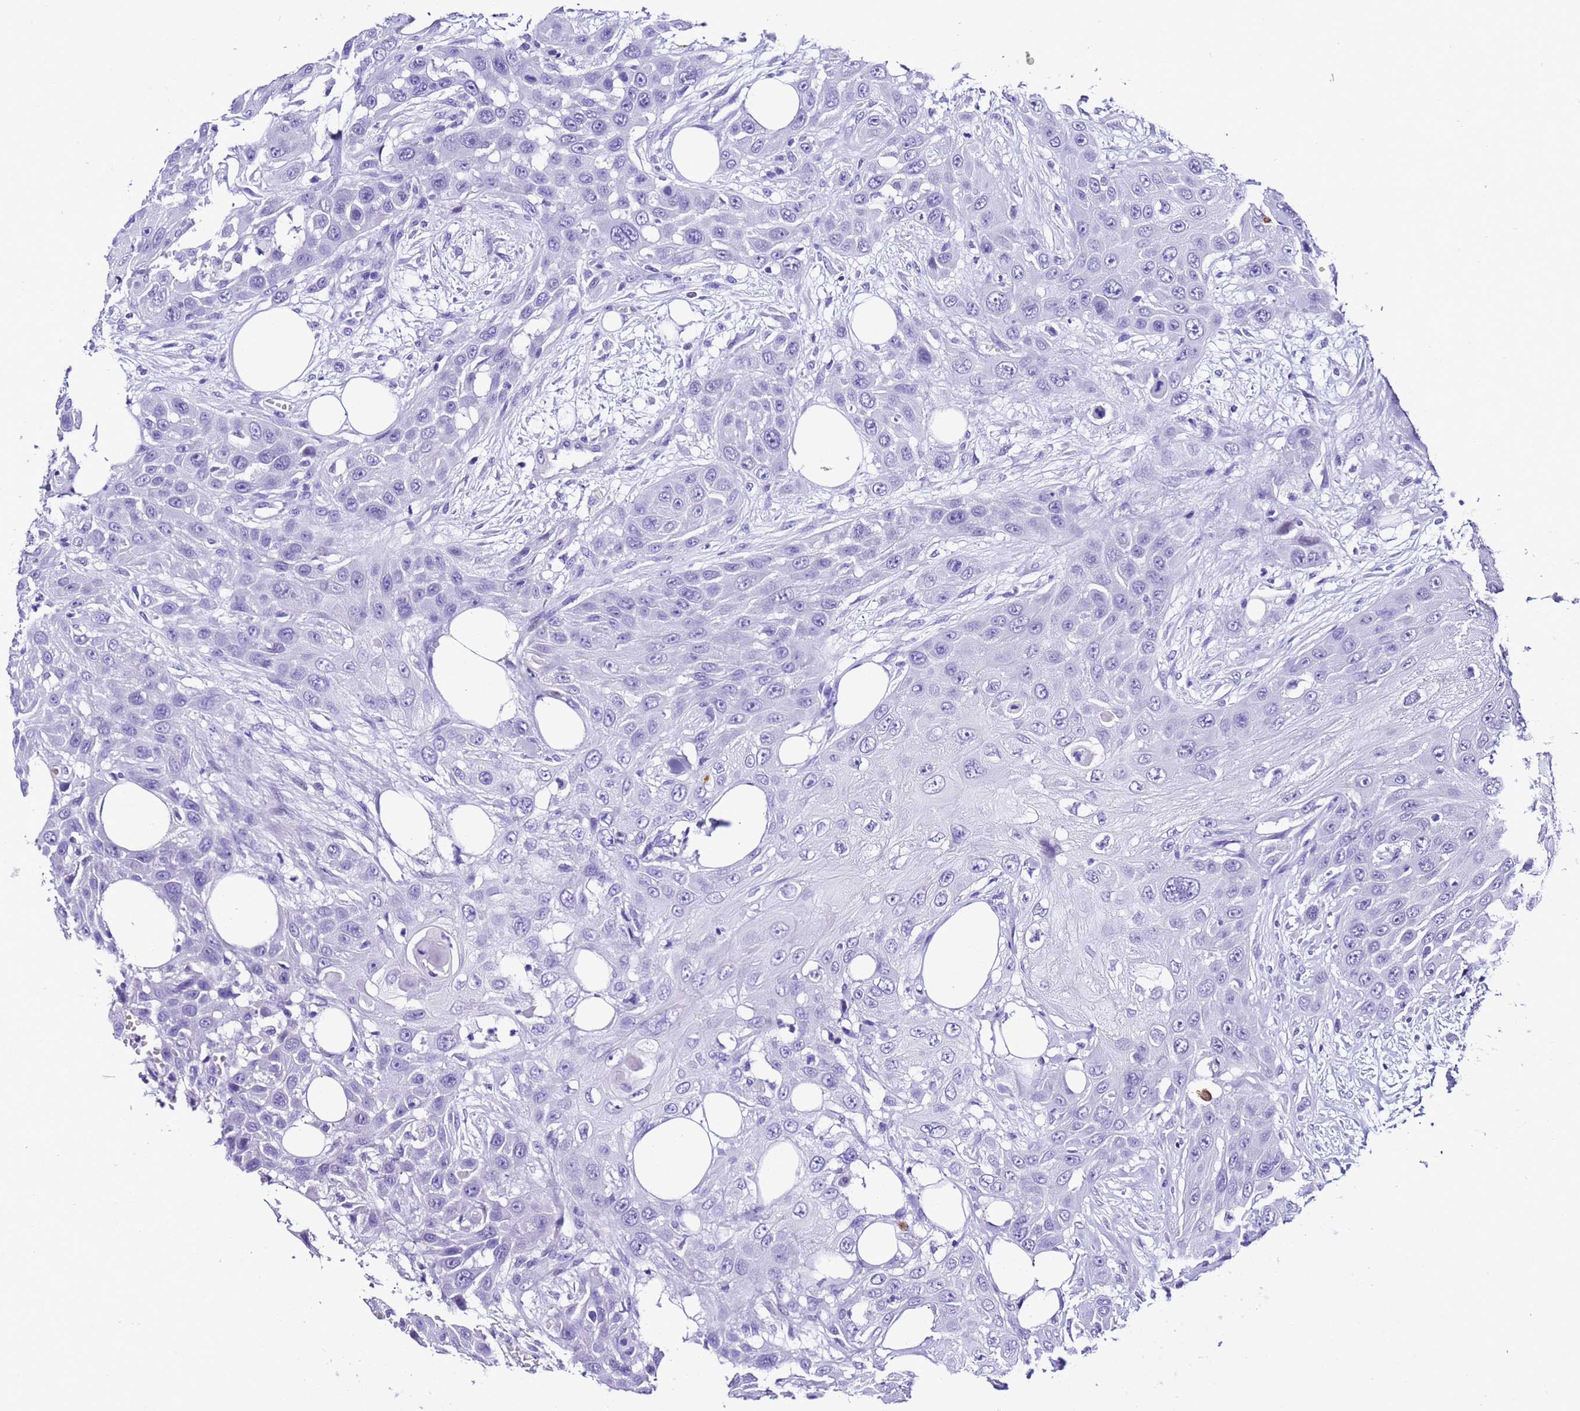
{"staining": {"intensity": "negative", "quantity": "none", "location": "none"}, "tissue": "head and neck cancer", "cell_type": "Tumor cells", "image_type": "cancer", "snomed": [{"axis": "morphology", "description": "Squamous cell carcinoma, NOS"}, {"axis": "topography", "description": "Head-Neck"}], "caption": "Tumor cells are negative for protein expression in human squamous cell carcinoma (head and neck).", "gene": "ZNF417", "patient": {"sex": "male", "age": 81}}